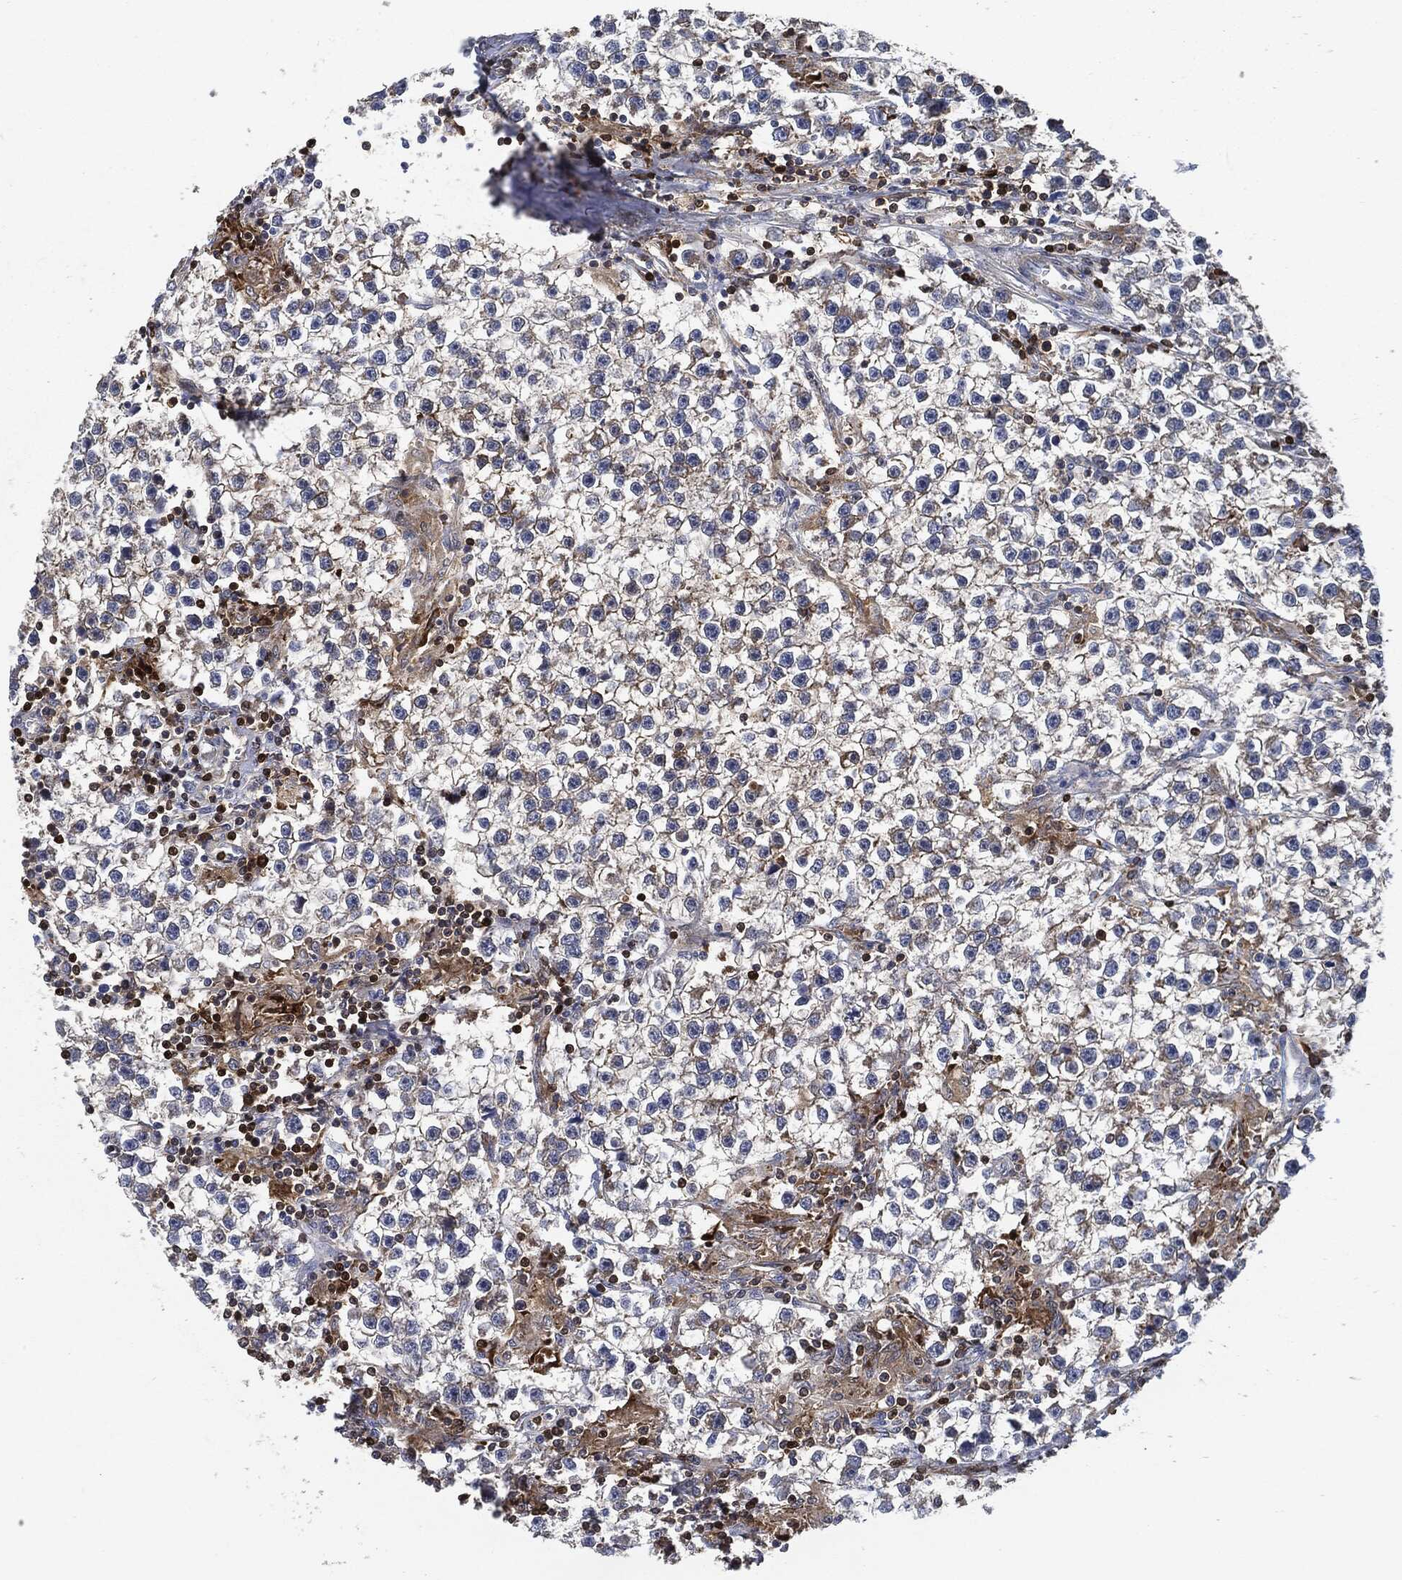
{"staining": {"intensity": "moderate", "quantity": "<25%", "location": "cytoplasmic/membranous"}, "tissue": "testis cancer", "cell_type": "Tumor cells", "image_type": "cancer", "snomed": [{"axis": "morphology", "description": "Seminoma, NOS"}, {"axis": "topography", "description": "Testis"}], "caption": "Moderate cytoplasmic/membranous expression for a protein is present in approximately <25% of tumor cells of testis cancer using immunohistochemistry (IHC).", "gene": "PRDX2", "patient": {"sex": "male", "age": 59}}